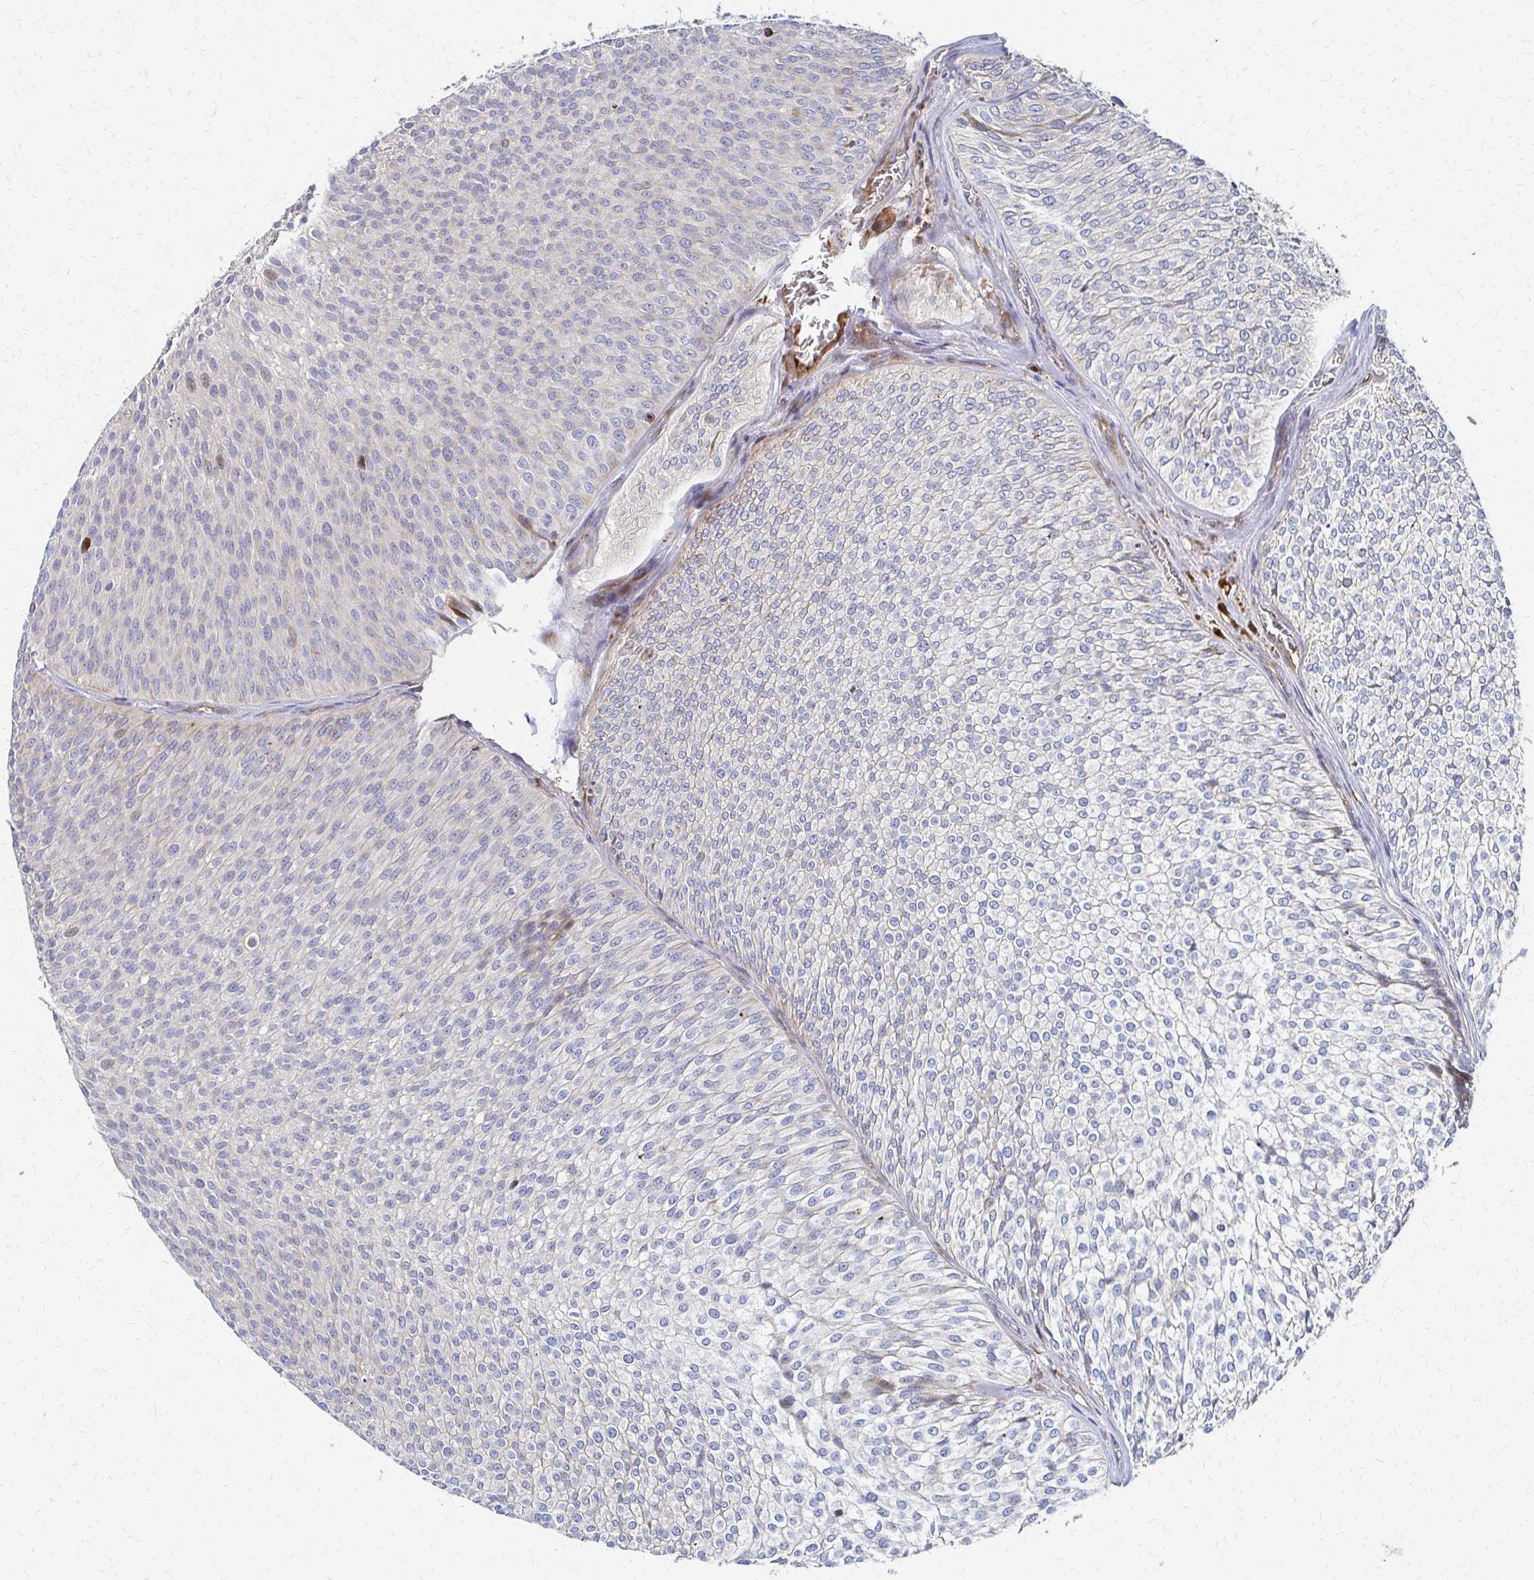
{"staining": {"intensity": "negative", "quantity": "none", "location": "none"}, "tissue": "urothelial cancer", "cell_type": "Tumor cells", "image_type": "cancer", "snomed": [{"axis": "morphology", "description": "Urothelial carcinoma, Low grade"}, {"axis": "topography", "description": "Urinary bladder"}], "caption": "This histopathology image is of urothelial cancer stained with immunohistochemistry (IHC) to label a protein in brown with the nuclei are counter-stained blue. There is no staining in tumor cells. (DAB (3,3'-diaminobenzidine) immunohistochemistry (IHC) with hematoxylin counter stain).", "gene": "MAN1A1", "patient": {"sex": "male", "age": 91}}